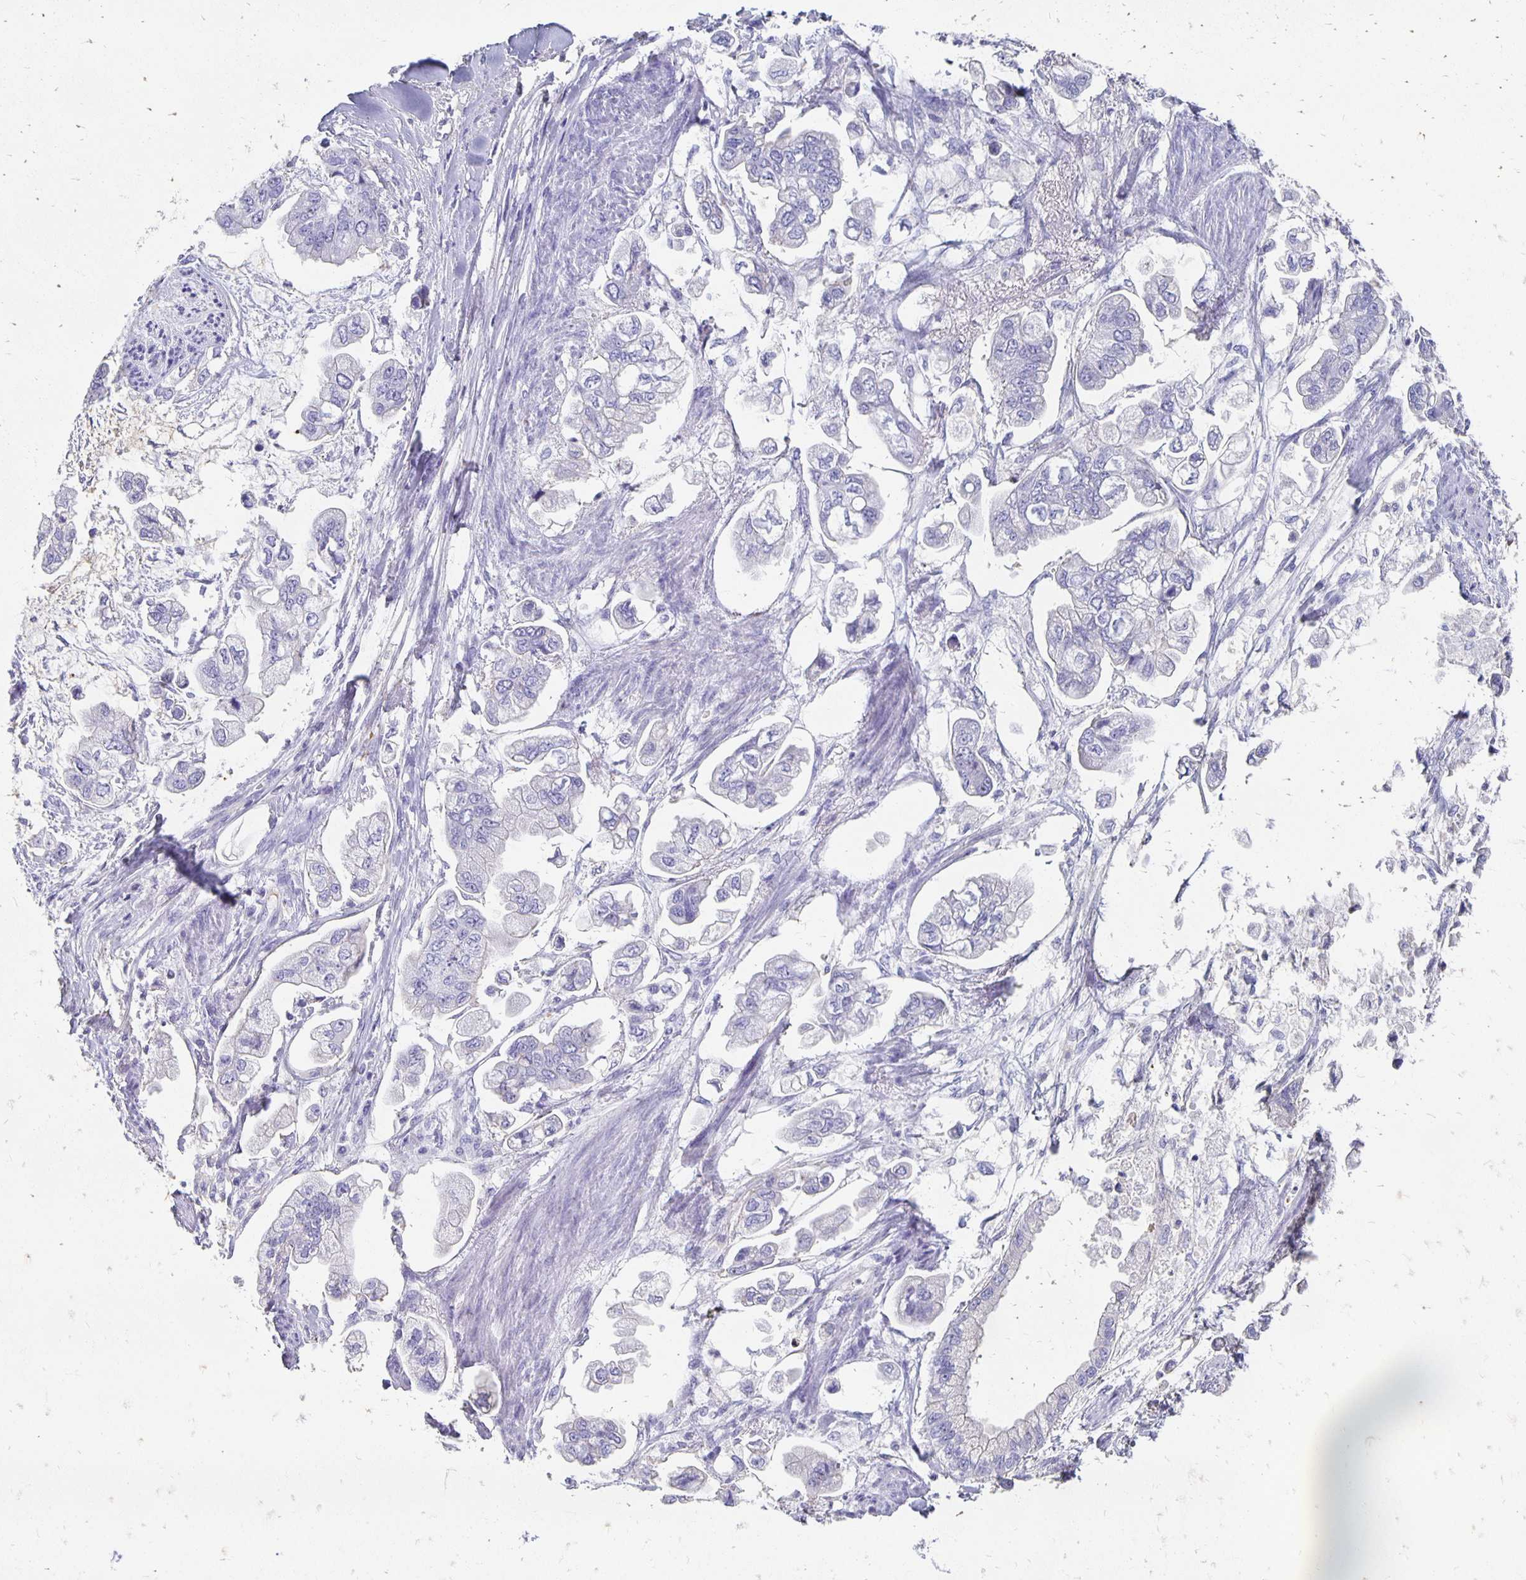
{"staining": {"intensity": "negative", "quantity": "none", "location": "none"}, "tissue": "stomach cancer", "cell_type": "Tumor cells", "image_type": "cancer", "snomed": [{"axis": "morphology", "description": "Adenocarcinoma, NOS"}, {"axis": "topography", "description": "Stomach"}], "caption": "Human stomach cancer (adenocarcinoma) stained for a protein using immunohistochemistry (IHC) reveals no staining in tumor cells.", "gene": "APOB", "patient": {"sex": "male", "age": 62}}